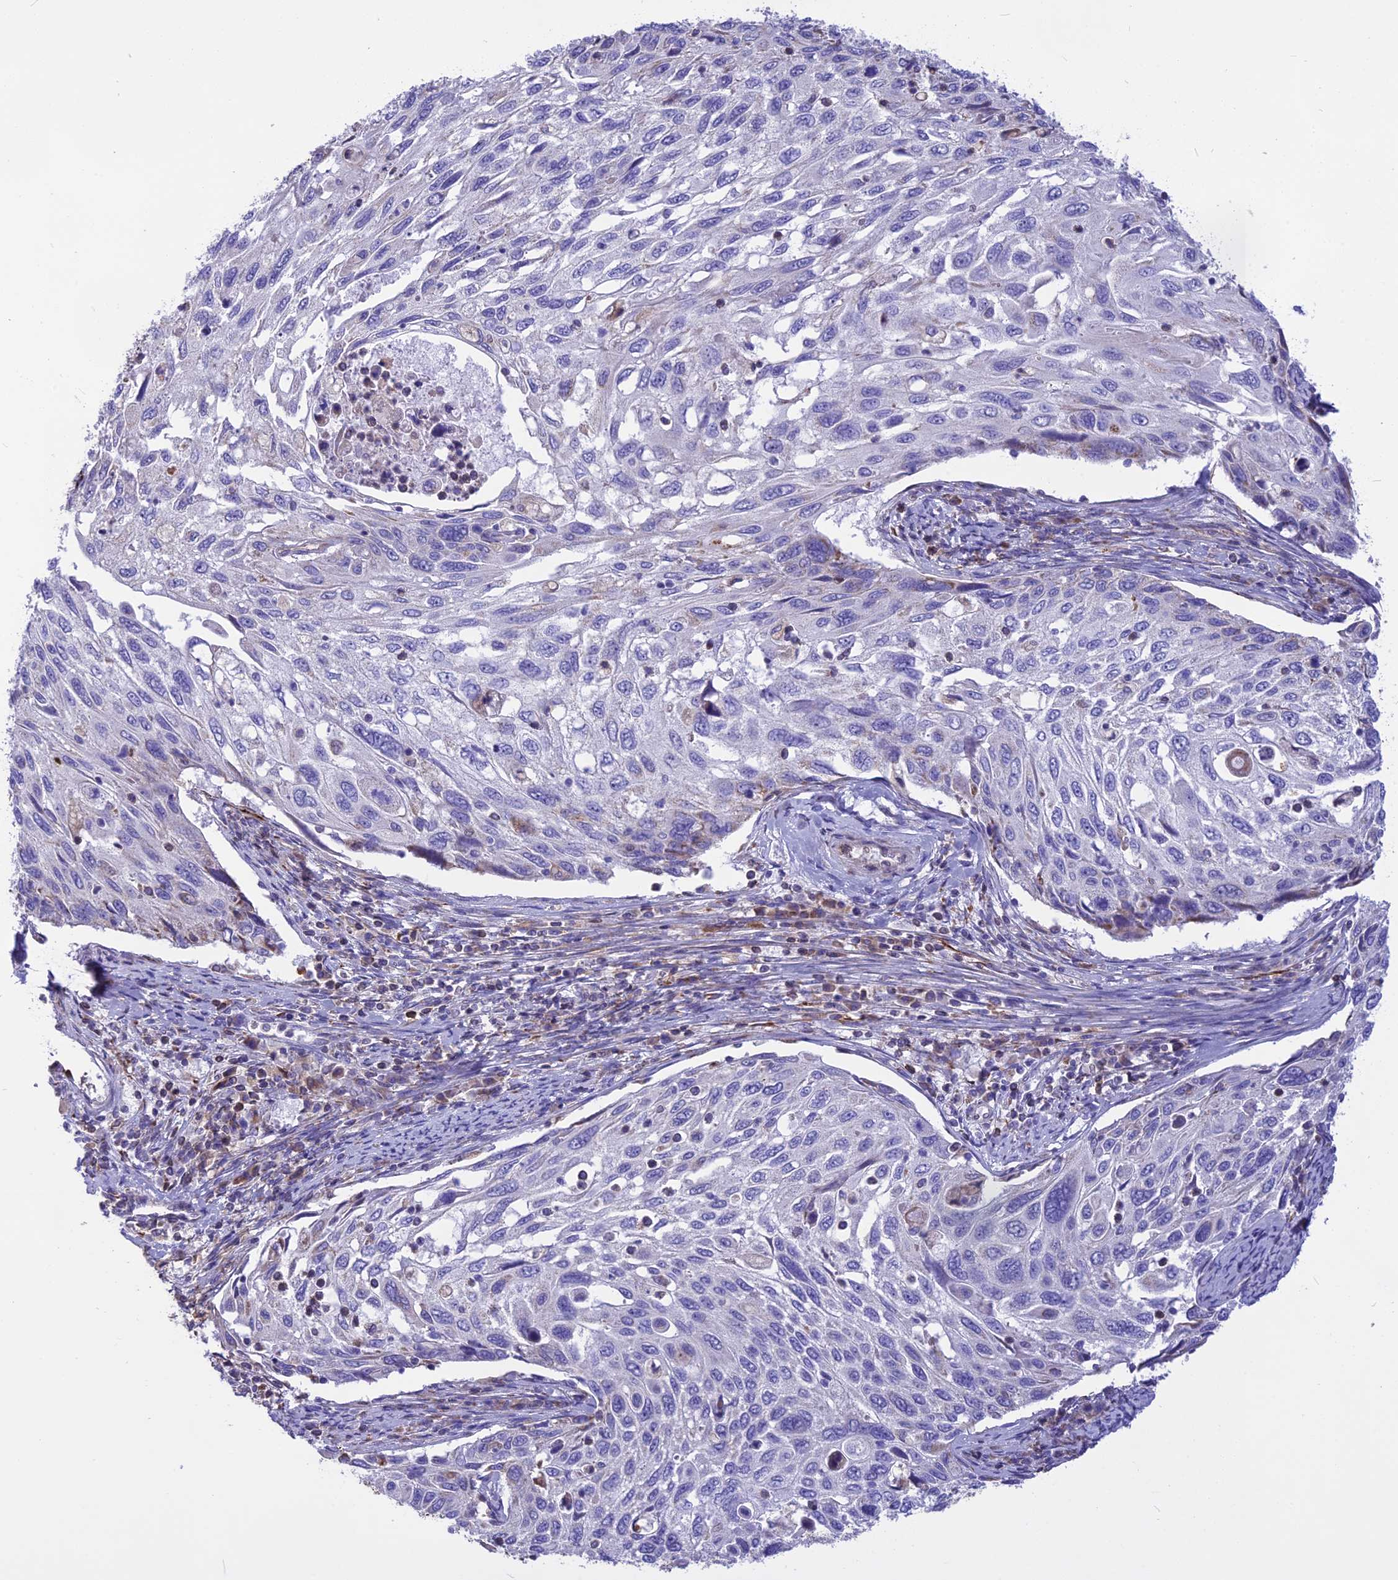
{"staining": {"intensity": "negative", "quantity": "none", "location": "none"}, "tissue": "cervical cancer", "cell_type": "Tumor cells", "image_type": "cancer", "snomed": [{"axis": "morphology", "description": "Squamous cell carcinoma, NOS"}, {"axis": "topography", "description": "Cervix"}], "caption": "Tumor cells are negative for protein expression in human squamous cell carcinoma (cervical).", "gene": "DOC2B", "patient": {"sex": "female", "age": 70}}